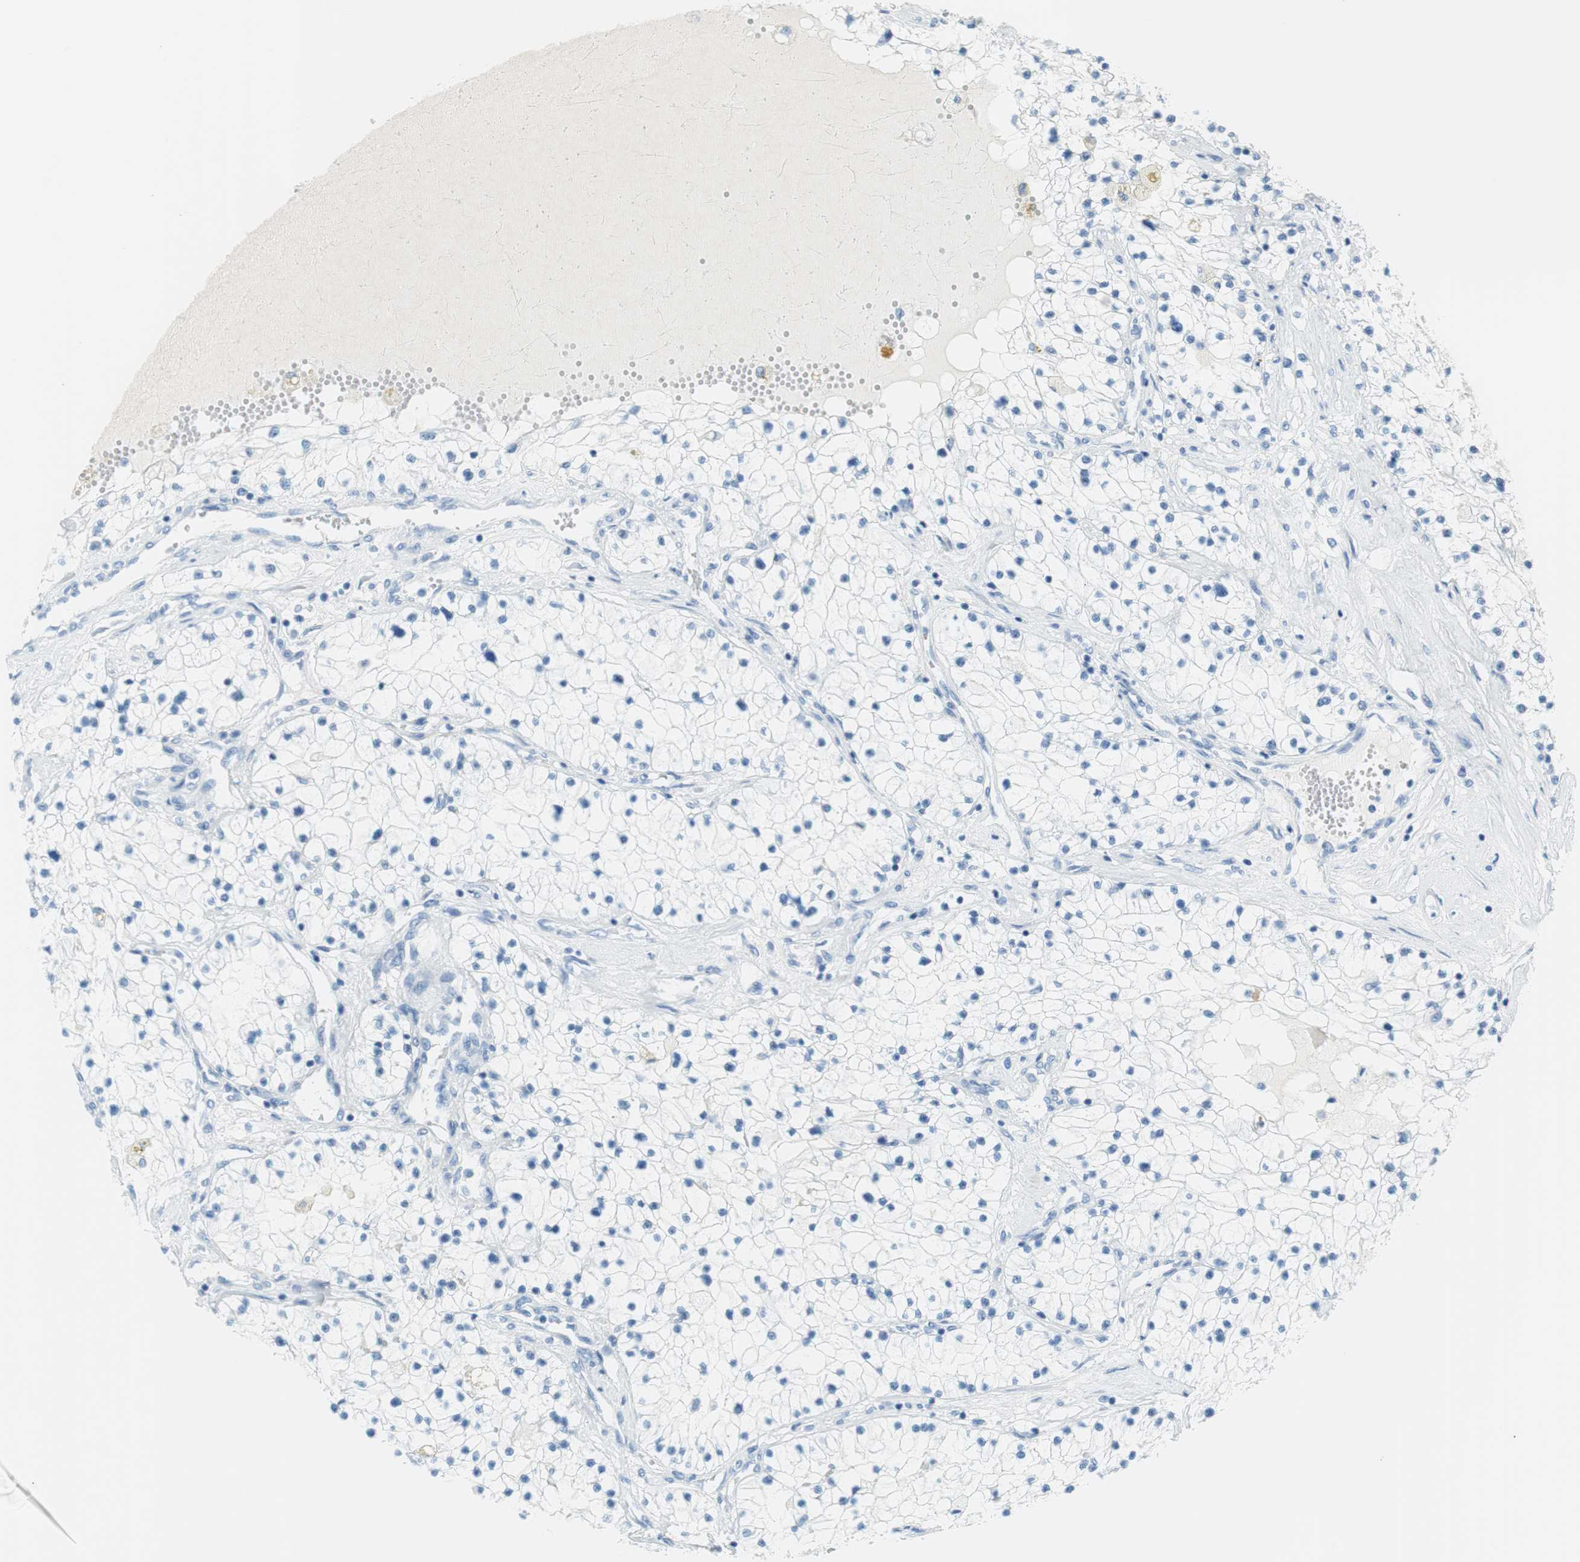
{"staining": {"intensity": "negative", "quantity": "none", "location": "none"}, "tissue": "renal cancer", "cell_type": "Tumor cells", "image_type": "cancer", "snomed": [{"axis": "morphology", "description": "Adenocarcinoma, NOS"}, {"axis": "topography", "description": "Kidney"}], "caption": "Renal cancer was stained to show a protein in brown. There is no significant expression in tumor cells.", "gene": "MYH1", "patient": {"sex": "male", "age": 68}}